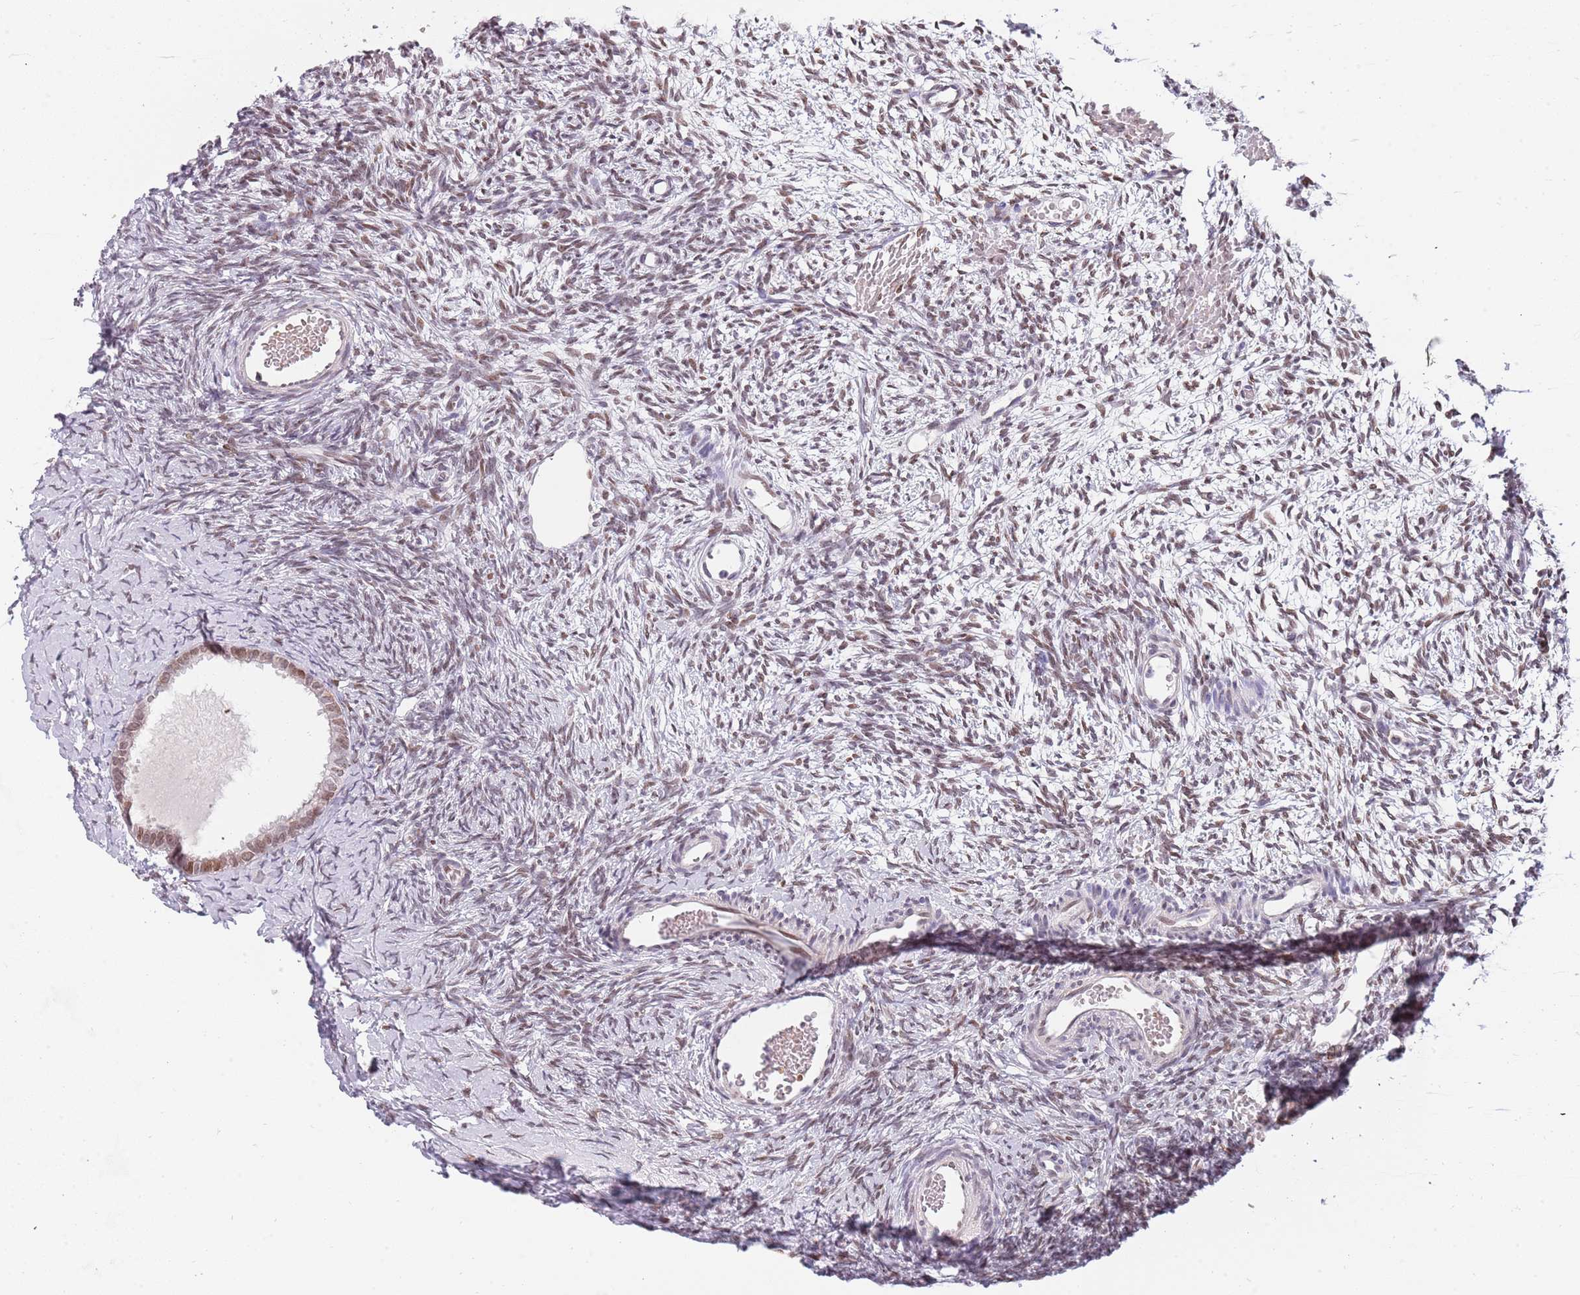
{"staining": {"intensity": "weak", "quantity": ">75%", "location": "nuclear"}, "tissue": "ovary", "cell_type": "Follicle cells", "image_type": "normal", "snomed": [{"axis": "morphology", "description": "Normal tissue, NOS"}, {"axis": "topography", "description": "Ovary"}], "caption": "This image demonstrates immunohistochemistry (IHC) staining of normal human ovary, with low weak nuclear expression in about >75% of follicle cells.", "gene": "KLHDC2", "patient": {"sex": "female", "age": 39}}